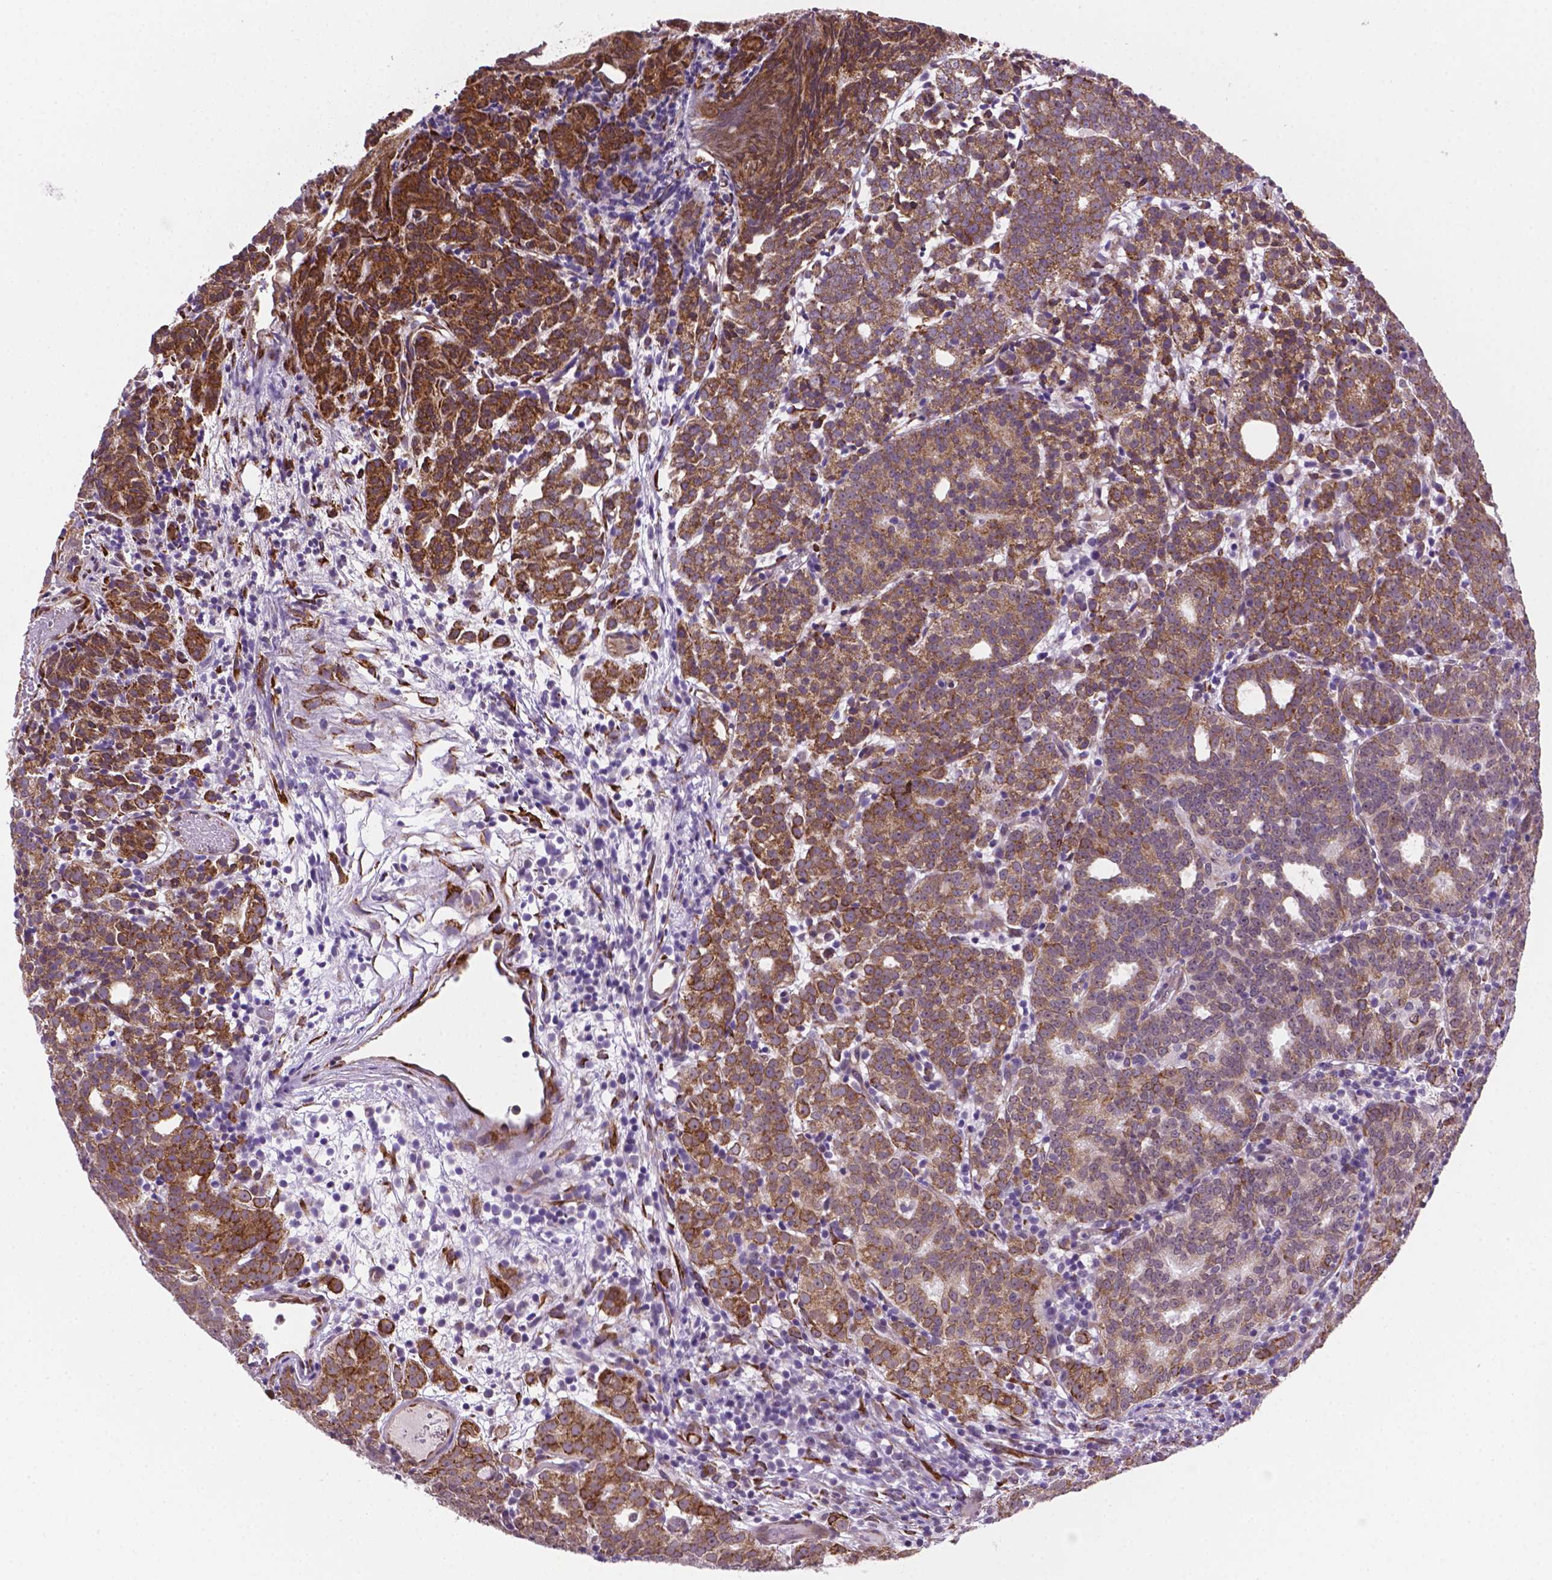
{"staining": {"intensity": "moderate", "quantity": "25%-75%", "location": "cytoplasmic/membranous"}, "tissue": "prostate cancer", "cell_type": "Tumor cells", "image_type": "cancer", "snomed": [{"axis": "morphology", "description": "Adenocarcinoma, High grade"}, {"axis": "topography", "description": "Prostate"}], "caption": "This is an image of immunohistochemistry staining of high-grade adenocarcinoma (prostate), which shows moderate staining in the cytoplasmic/membranous of tumor cells.", "gene": "FNIP1", "patient": {"sex": "male", "age": 53}}